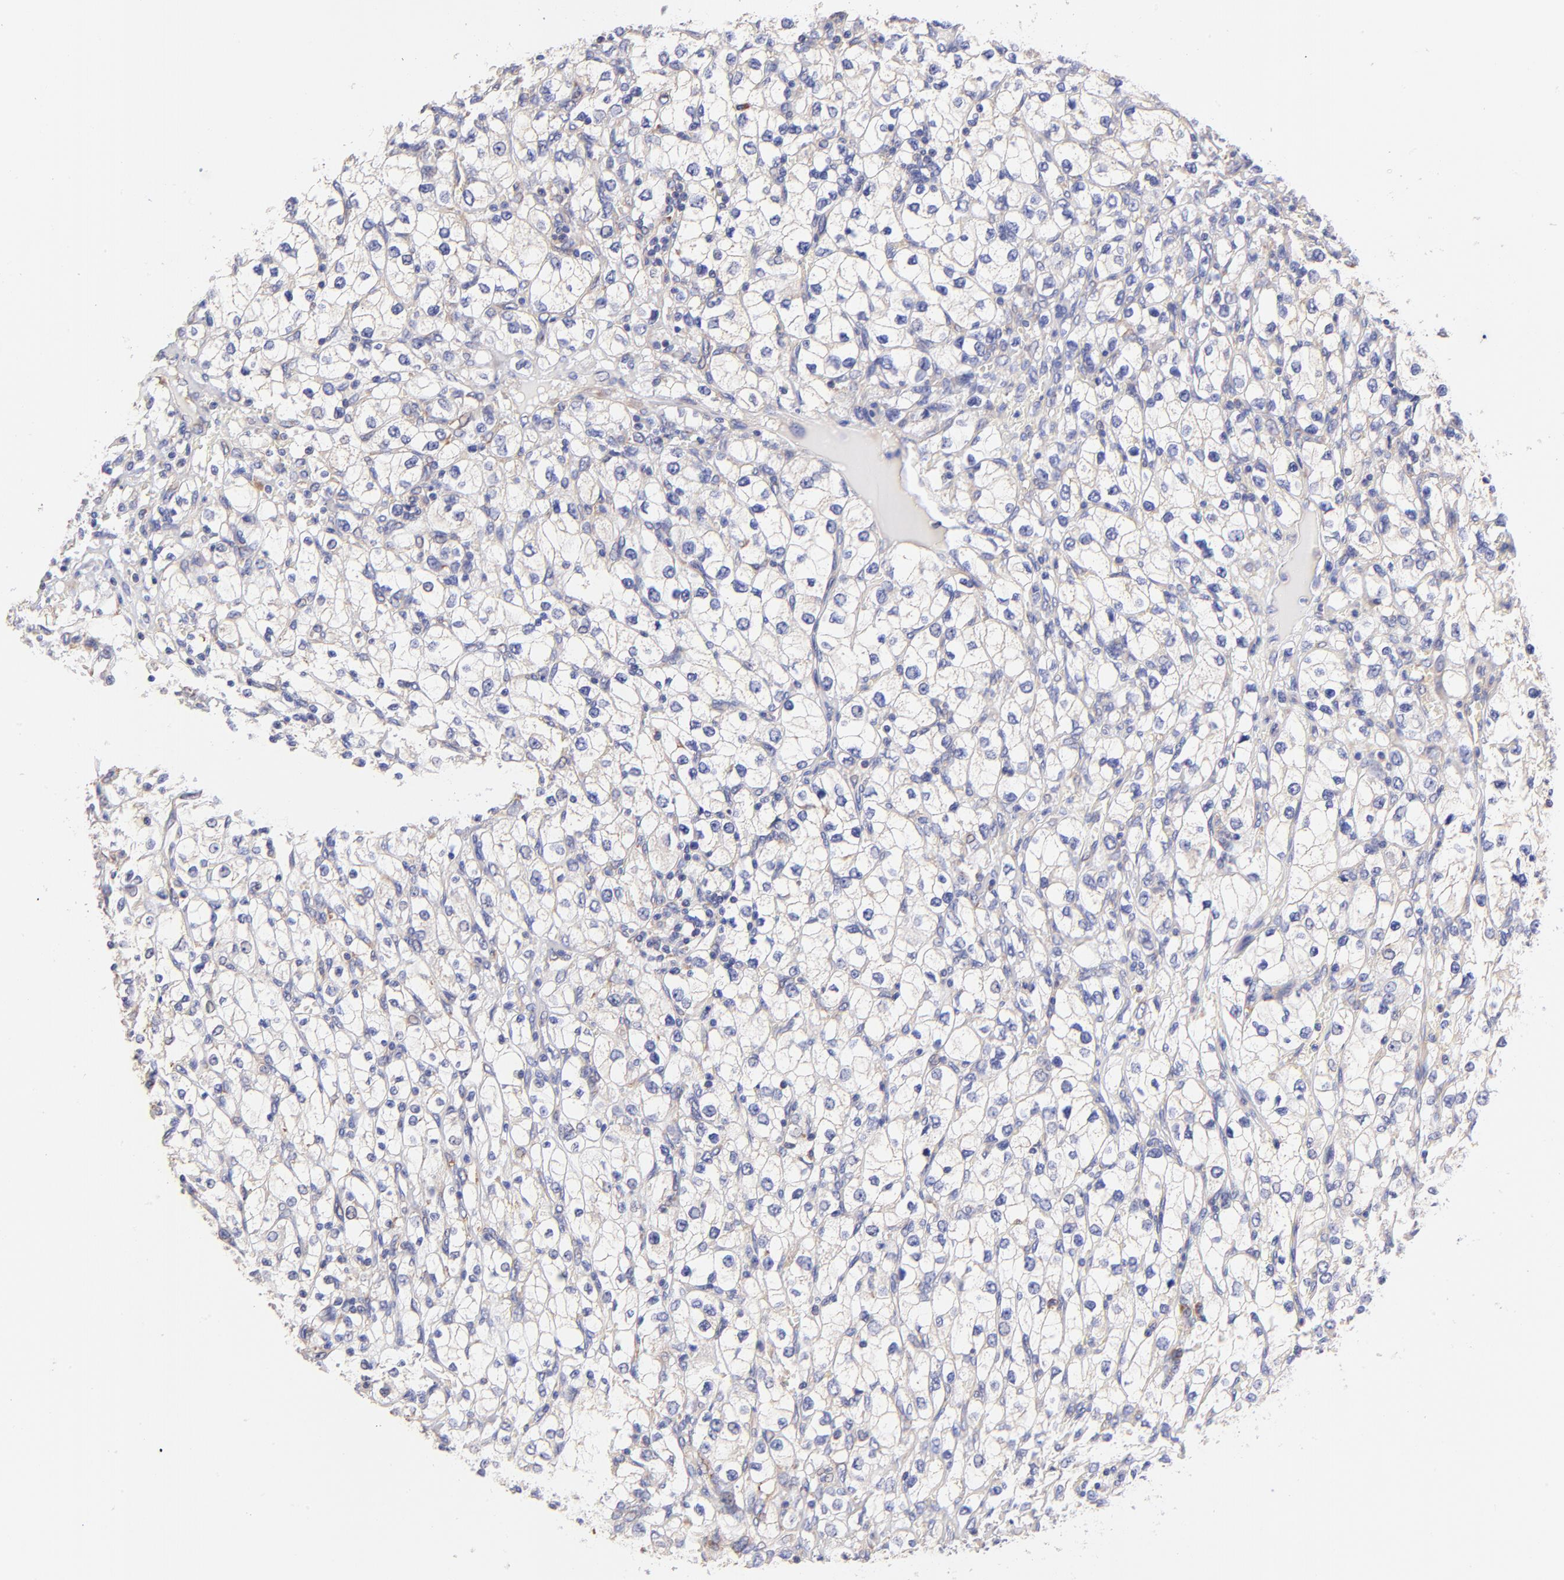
{"staining": {"intensity": "negative", "quantity": "none", "location": "none"}, "tissue": "renal cancer", "cell_type": "Tumor cells", "image_type": "cancer", "snomed": [{"axis": "morphology", "description": "Adenocarcinoma, NOS"}, {"axis": "topography", "description": "Kidney"}], "caption": "Photomicrograph shows no significant protein positivity in tumor cells of renal adenocarcinoma.", "gene": "RPL30", "patient": {"sex": "female", "age": 62}}